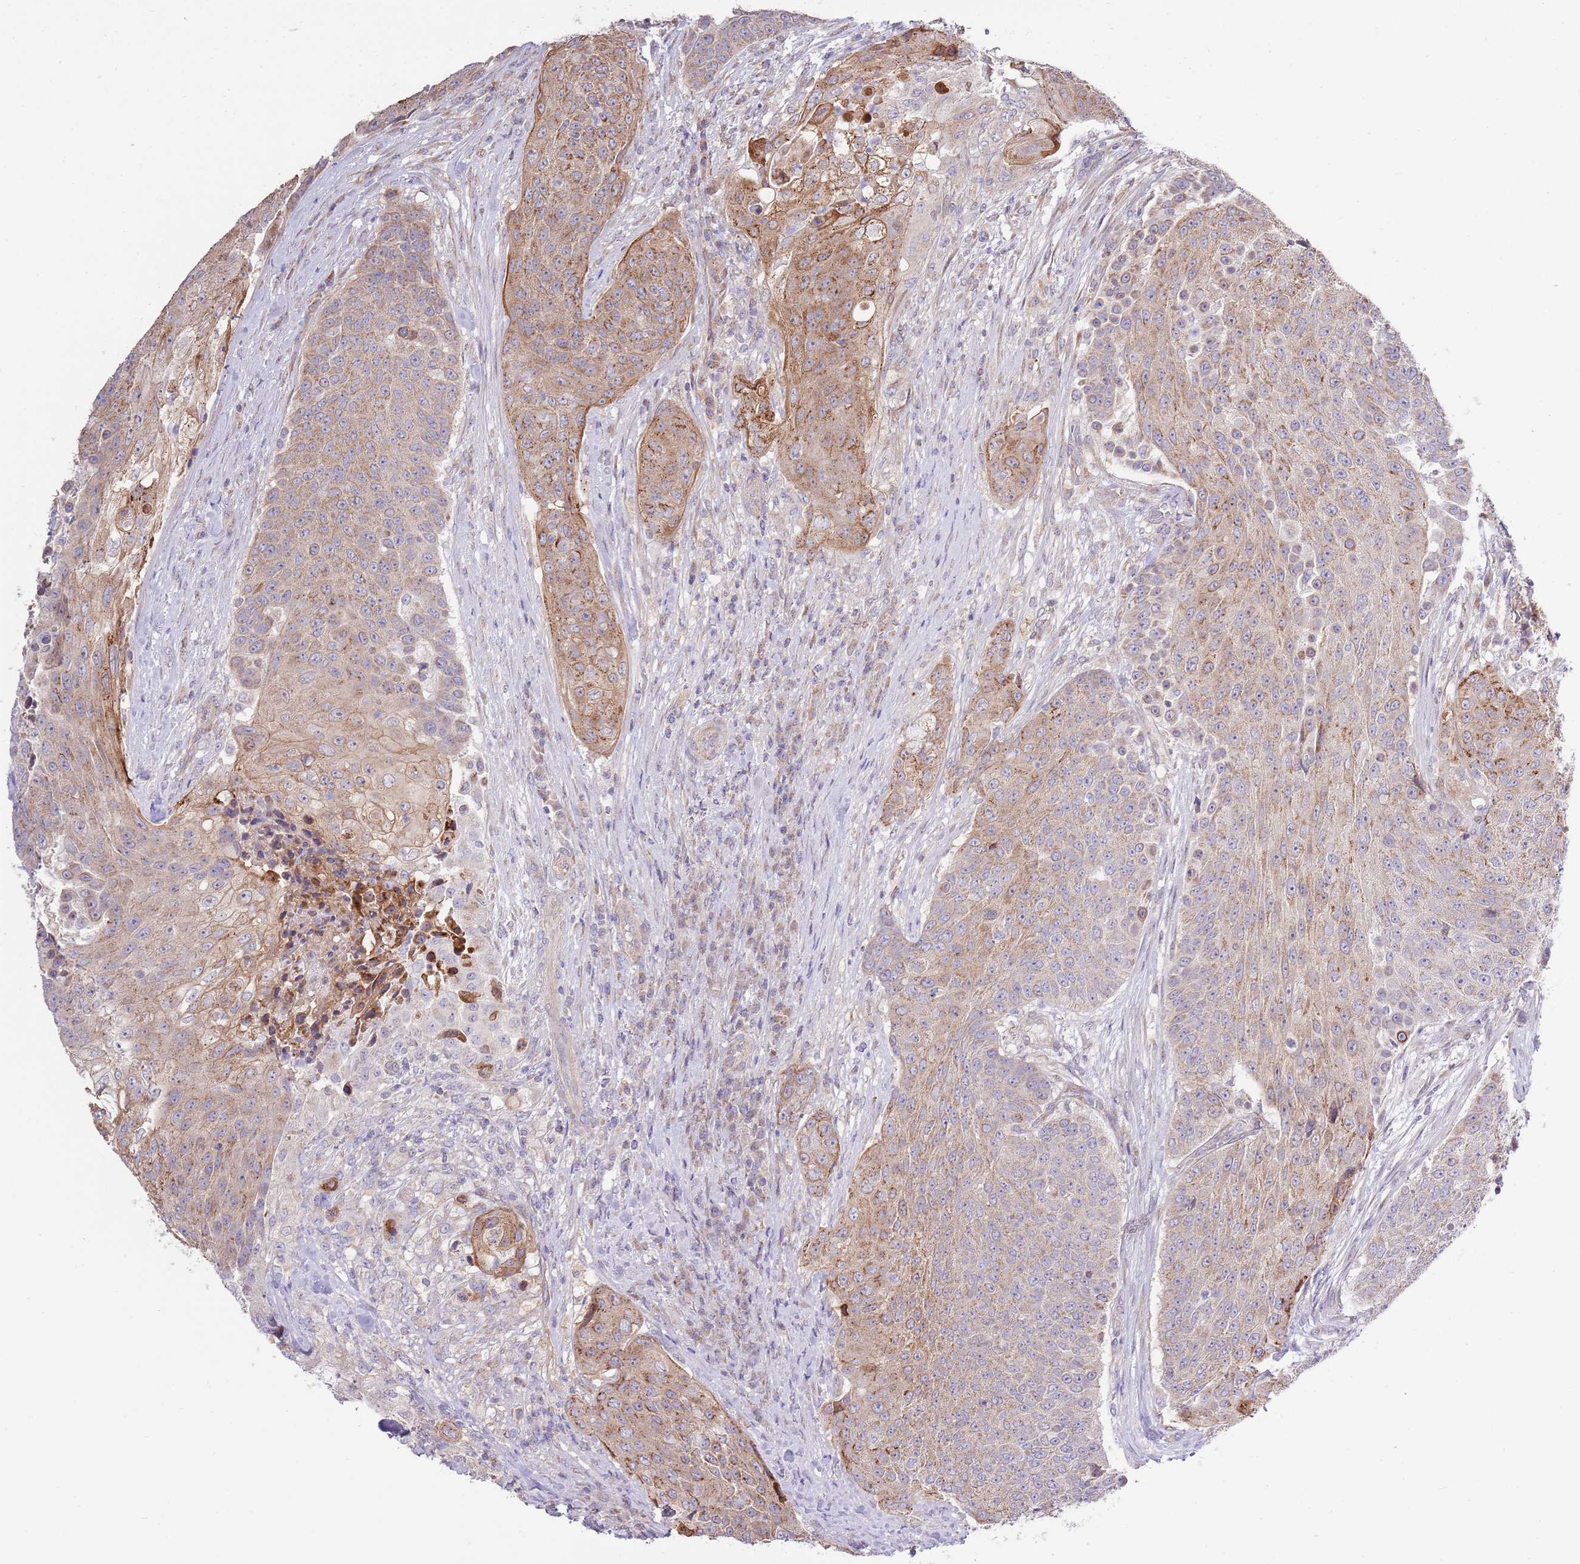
{"staining": {"intensity": "moderate", "quantity": "25%-75%", "location": "cytoplasmic/membranous"}, "tissue": "urothelial cancer", "cell_type": "Tumor cells", "image_type": "cancer", "snomed": [{"axis": "morphology", "description": "Urothelial carcinoma, High grade"}, {"axis": "topography", "description": "Urinary bladder"}], "caption": "This histopathology image shows immunohistochemistry (IHC) staining of urothelial cancer, with medium moderate cytoplasmic/membranous positivity in about 25%-75% of tumor cells.", "gene": "ARL2BP", "patient": {"sex": "female", "age": 63}}